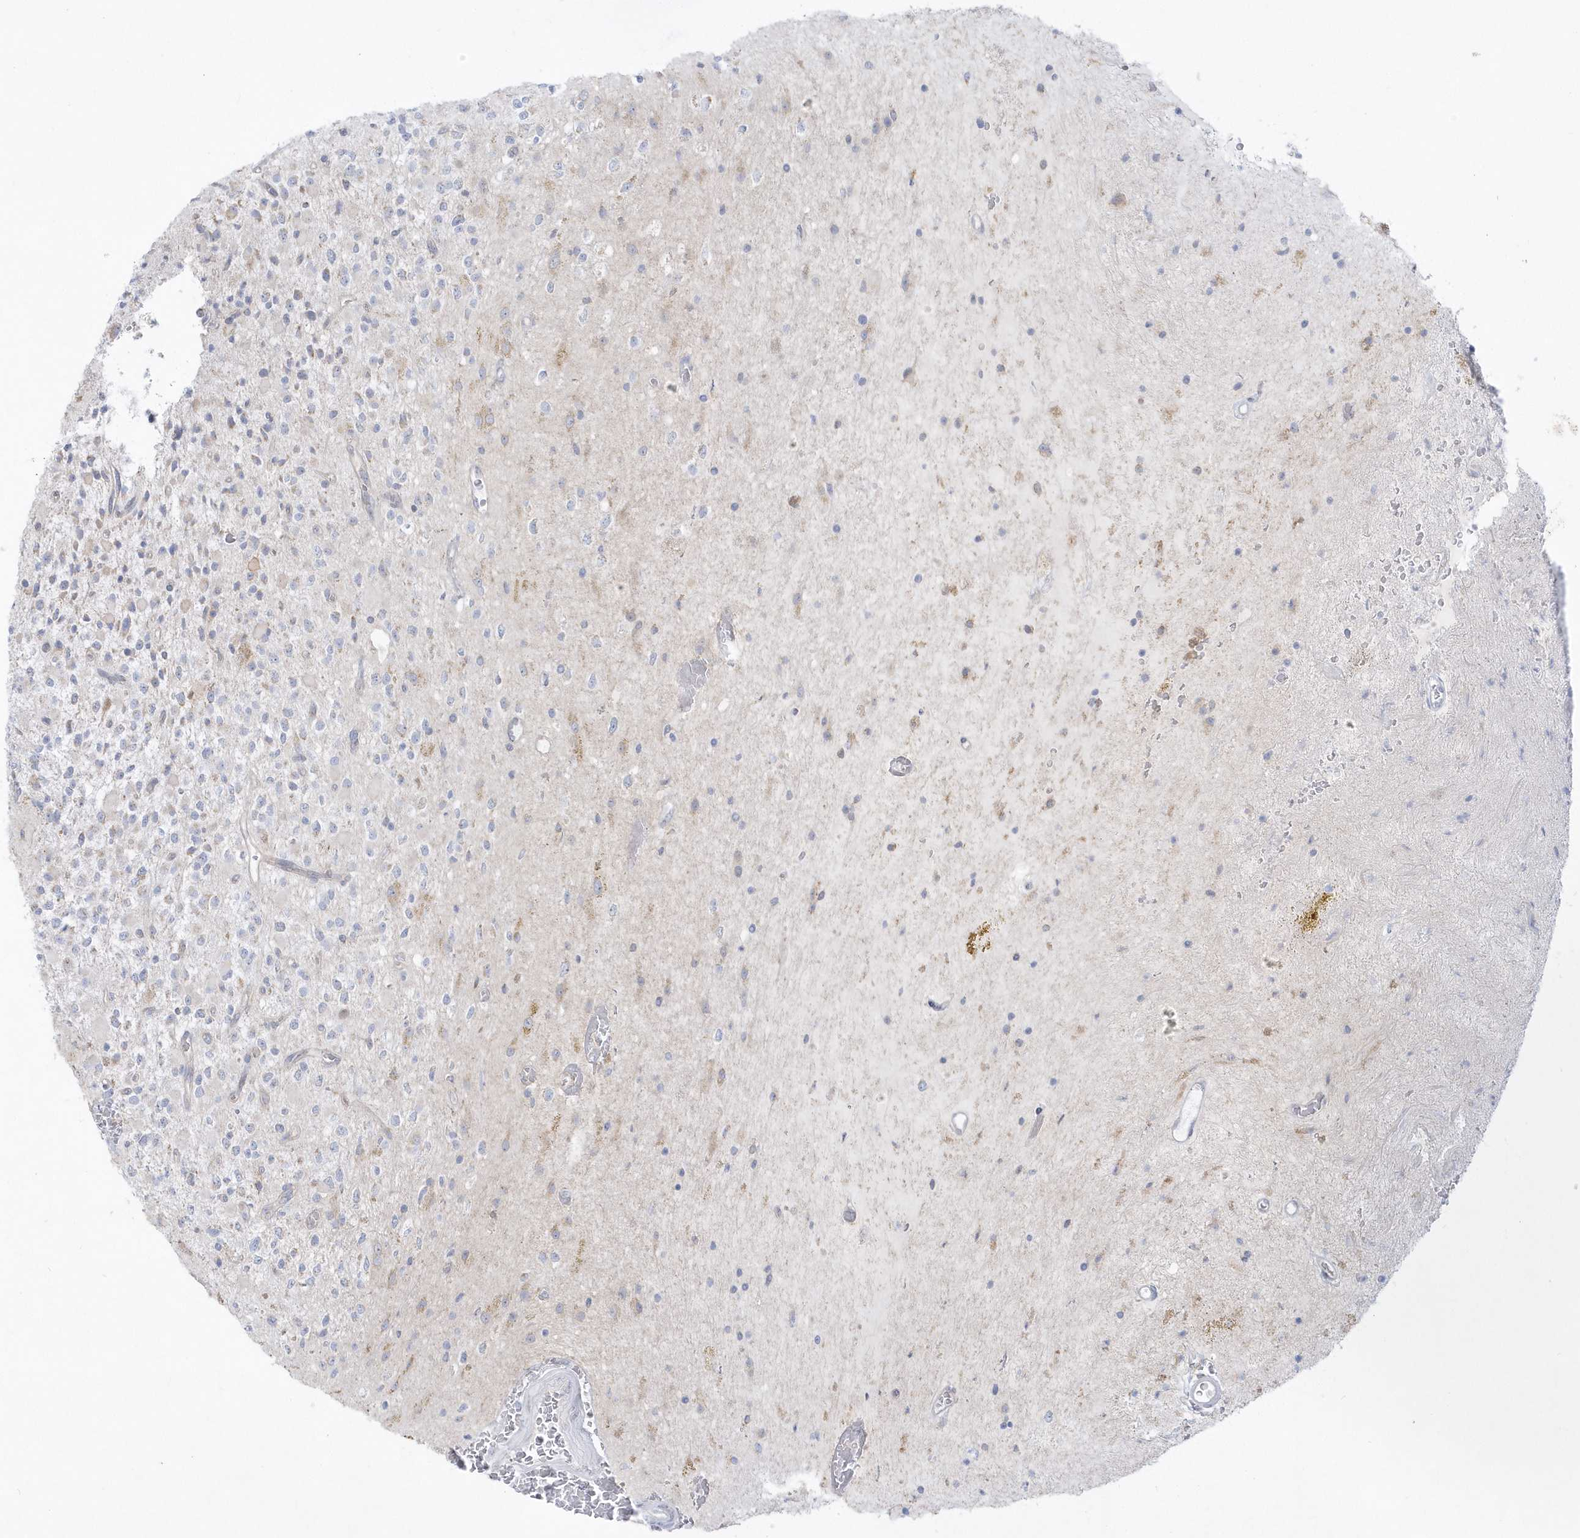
{"staining": {"intensity": "weak", "quantity": "<25%", "location": "cytoplasmic/membranous"}, "tissue": "glioma", "cell_type": "Tumor cells", "image_type": "cancer", "snomed": [{"axis": "morphology", "description": "Glioma, malignant, High grade"}, {"axis": "topography", "description": "Brain"}], "caption": "The IHC micrograph has no significant positivity in tumor cells of glioma tissue.", "gene": "PCBD1", "patient": {"sex": "male", "age": 34}}